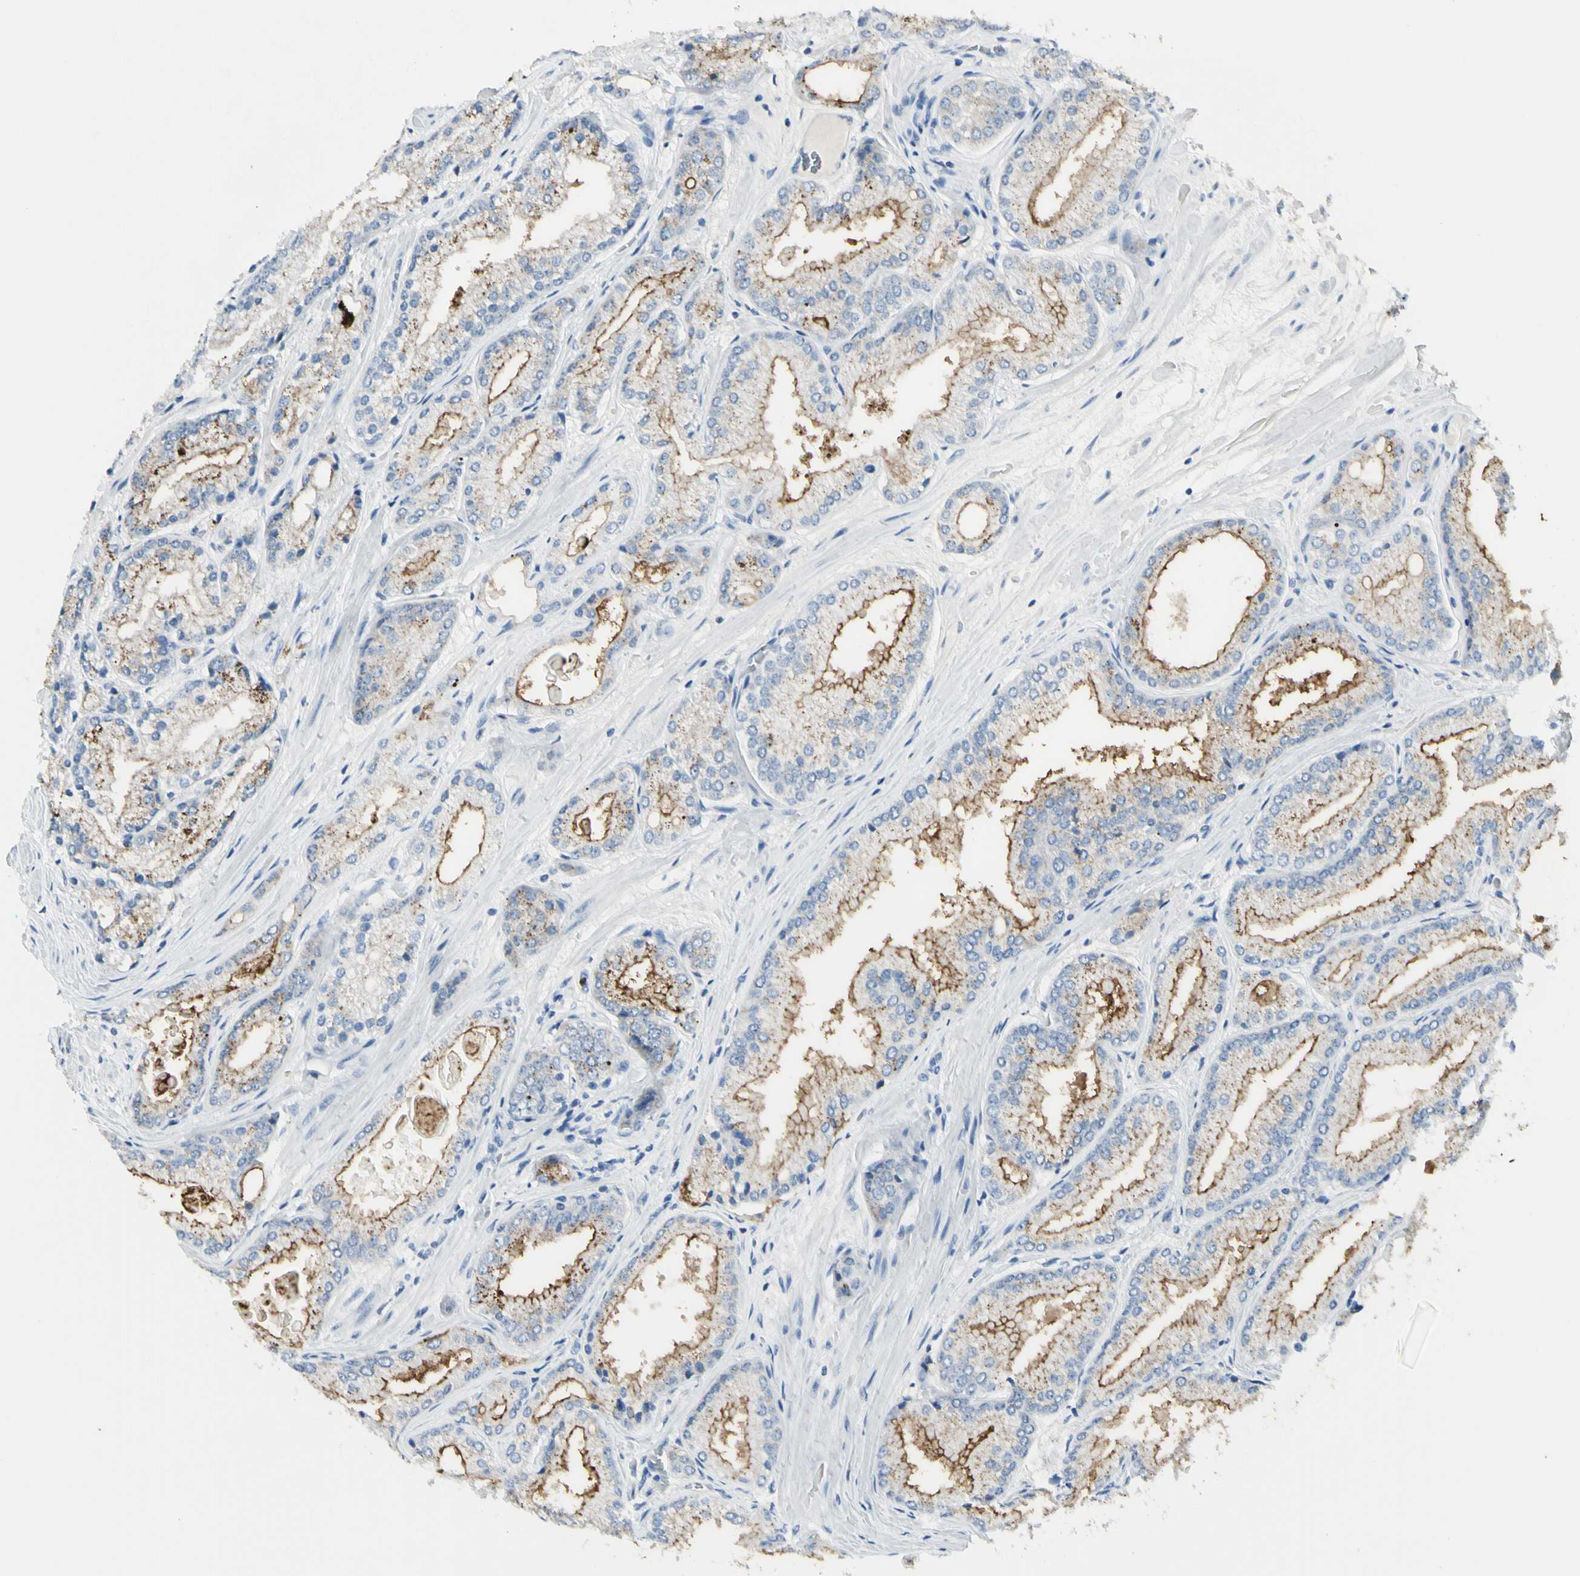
{"staining": {"intensity": "moderate", "quantity": "25%-75%", "location": "cytoplasmic/membranous"}, "tissue": "prostate cancer", "cell_type": "Tumor cells", "image_type": "cancer", "snomed": [{"axis": "morphology", "description": "Adenocarcinoma, High grade"}, {"axis": "topography", "description": "Prostate"}], "caption": "Immunohistochemistry (IHC) (DAB) staining of prostate high-grade adenocarcinoma displays moderate cytoplasmic/membranous protein staining in approximately 25%-75% of tumor cells. The staining is performed using DAB brown chromogen to label protein expression. The nuclei are counter-stained blue using hematoxylin.", "gene": "ZNF557", "patient": {"sex": "male", "age": 59}}